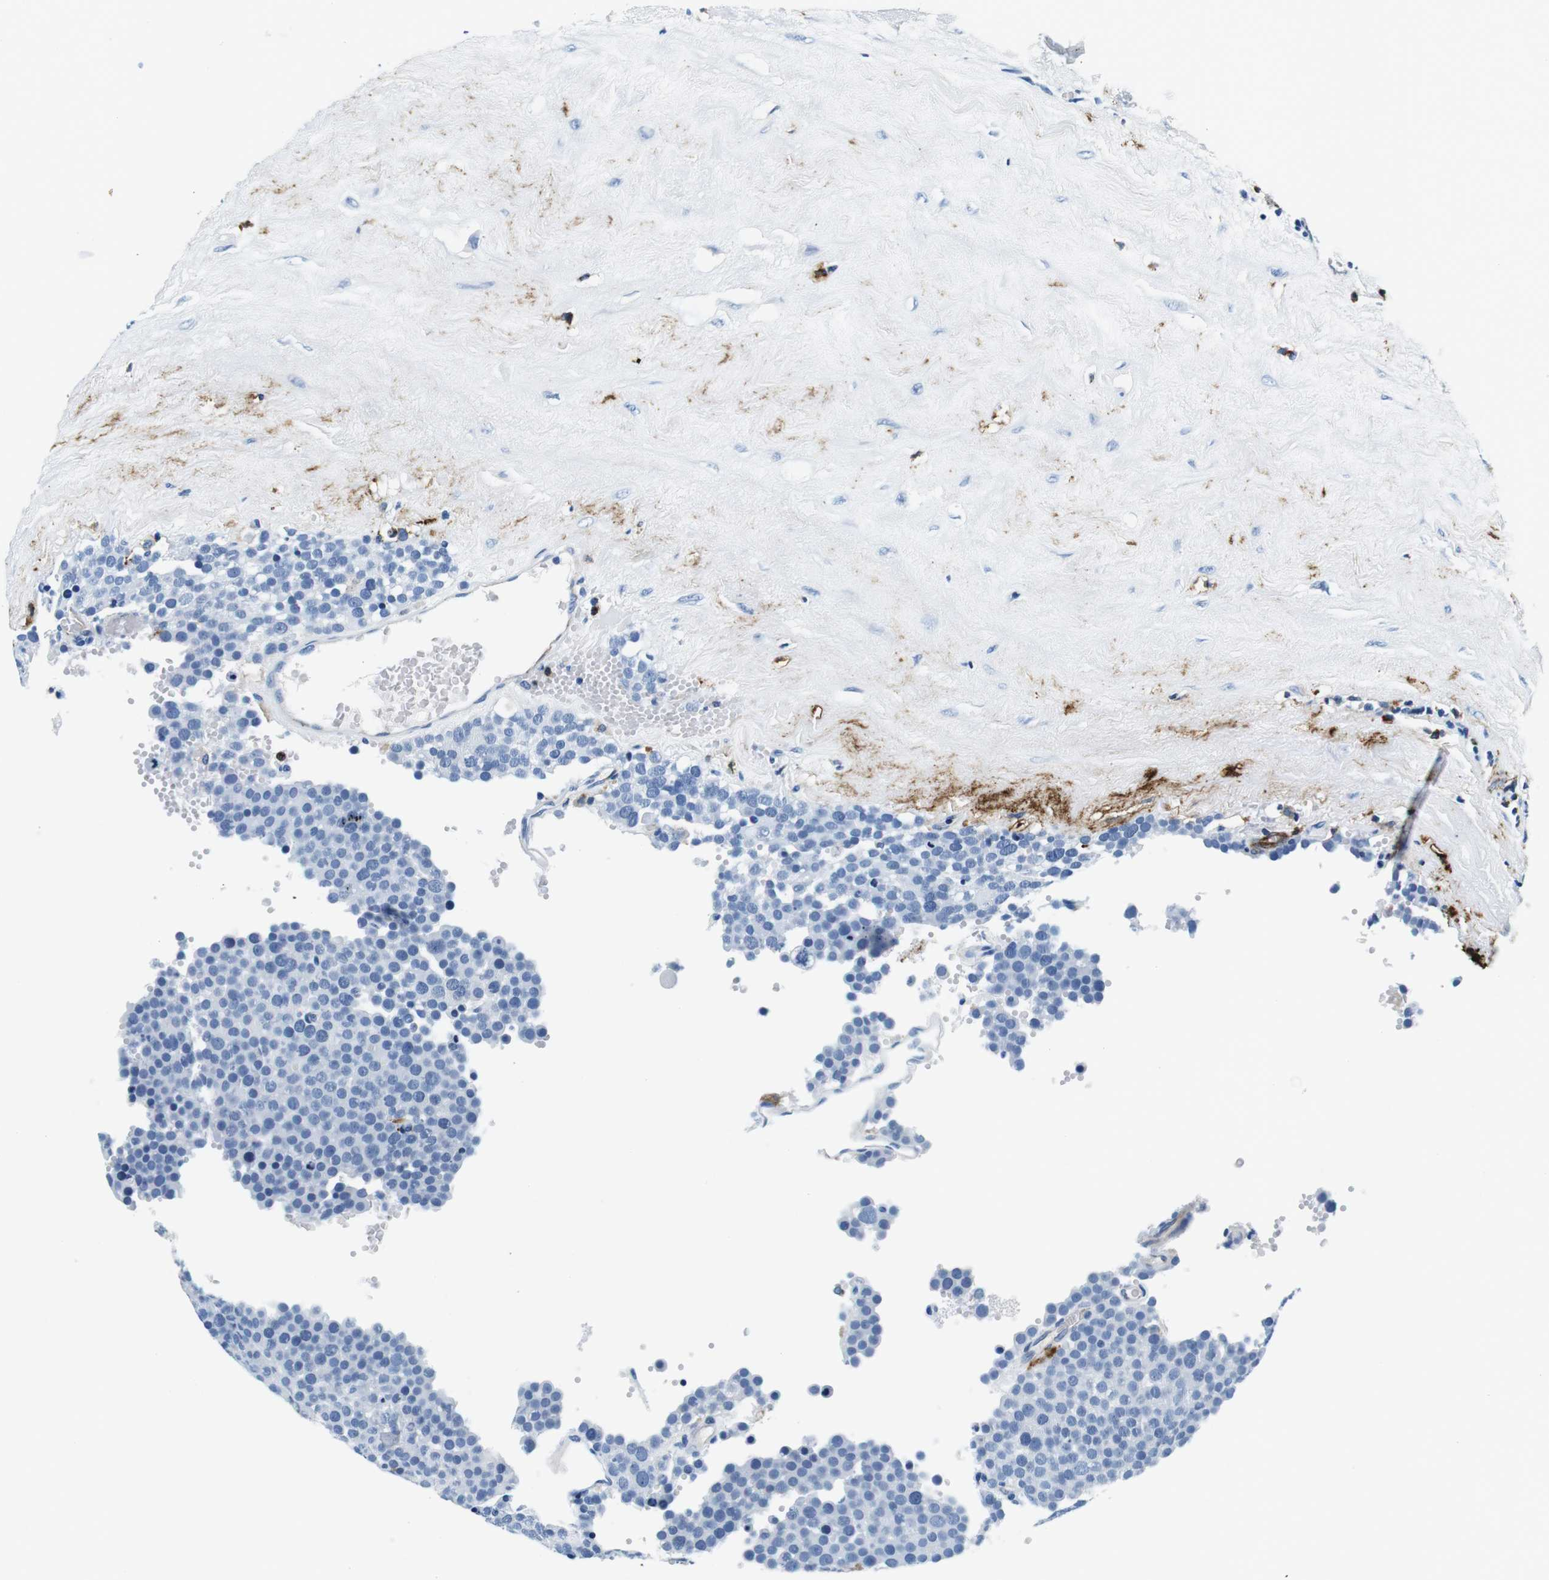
{"staining": {"intensity": "negative", "quantity": "none", "location": "none"}, "tissue": "testis cancer", "cell_type": "Tumor cells", "image_type": "cancer", "snomed": [{"axis": "morphology", "description": "Normal tissue, NOS"}, {"axis": "morphology", "description": "Seminoma, NOS"}, {"axis": "topography", "description": "Testis"}], "caption": "IHC of testis seminoma reveals no positivity in tumor cells. The staining was performed using DAB (3,3'-diaminobenzidine) to visualize the protein expression in brown, while the nuclei were stained in blue with hematoxylin (Magnification: 20x).", "gene": "HLA-DRB1", "patient": {"sex": "male", "age": 71}}